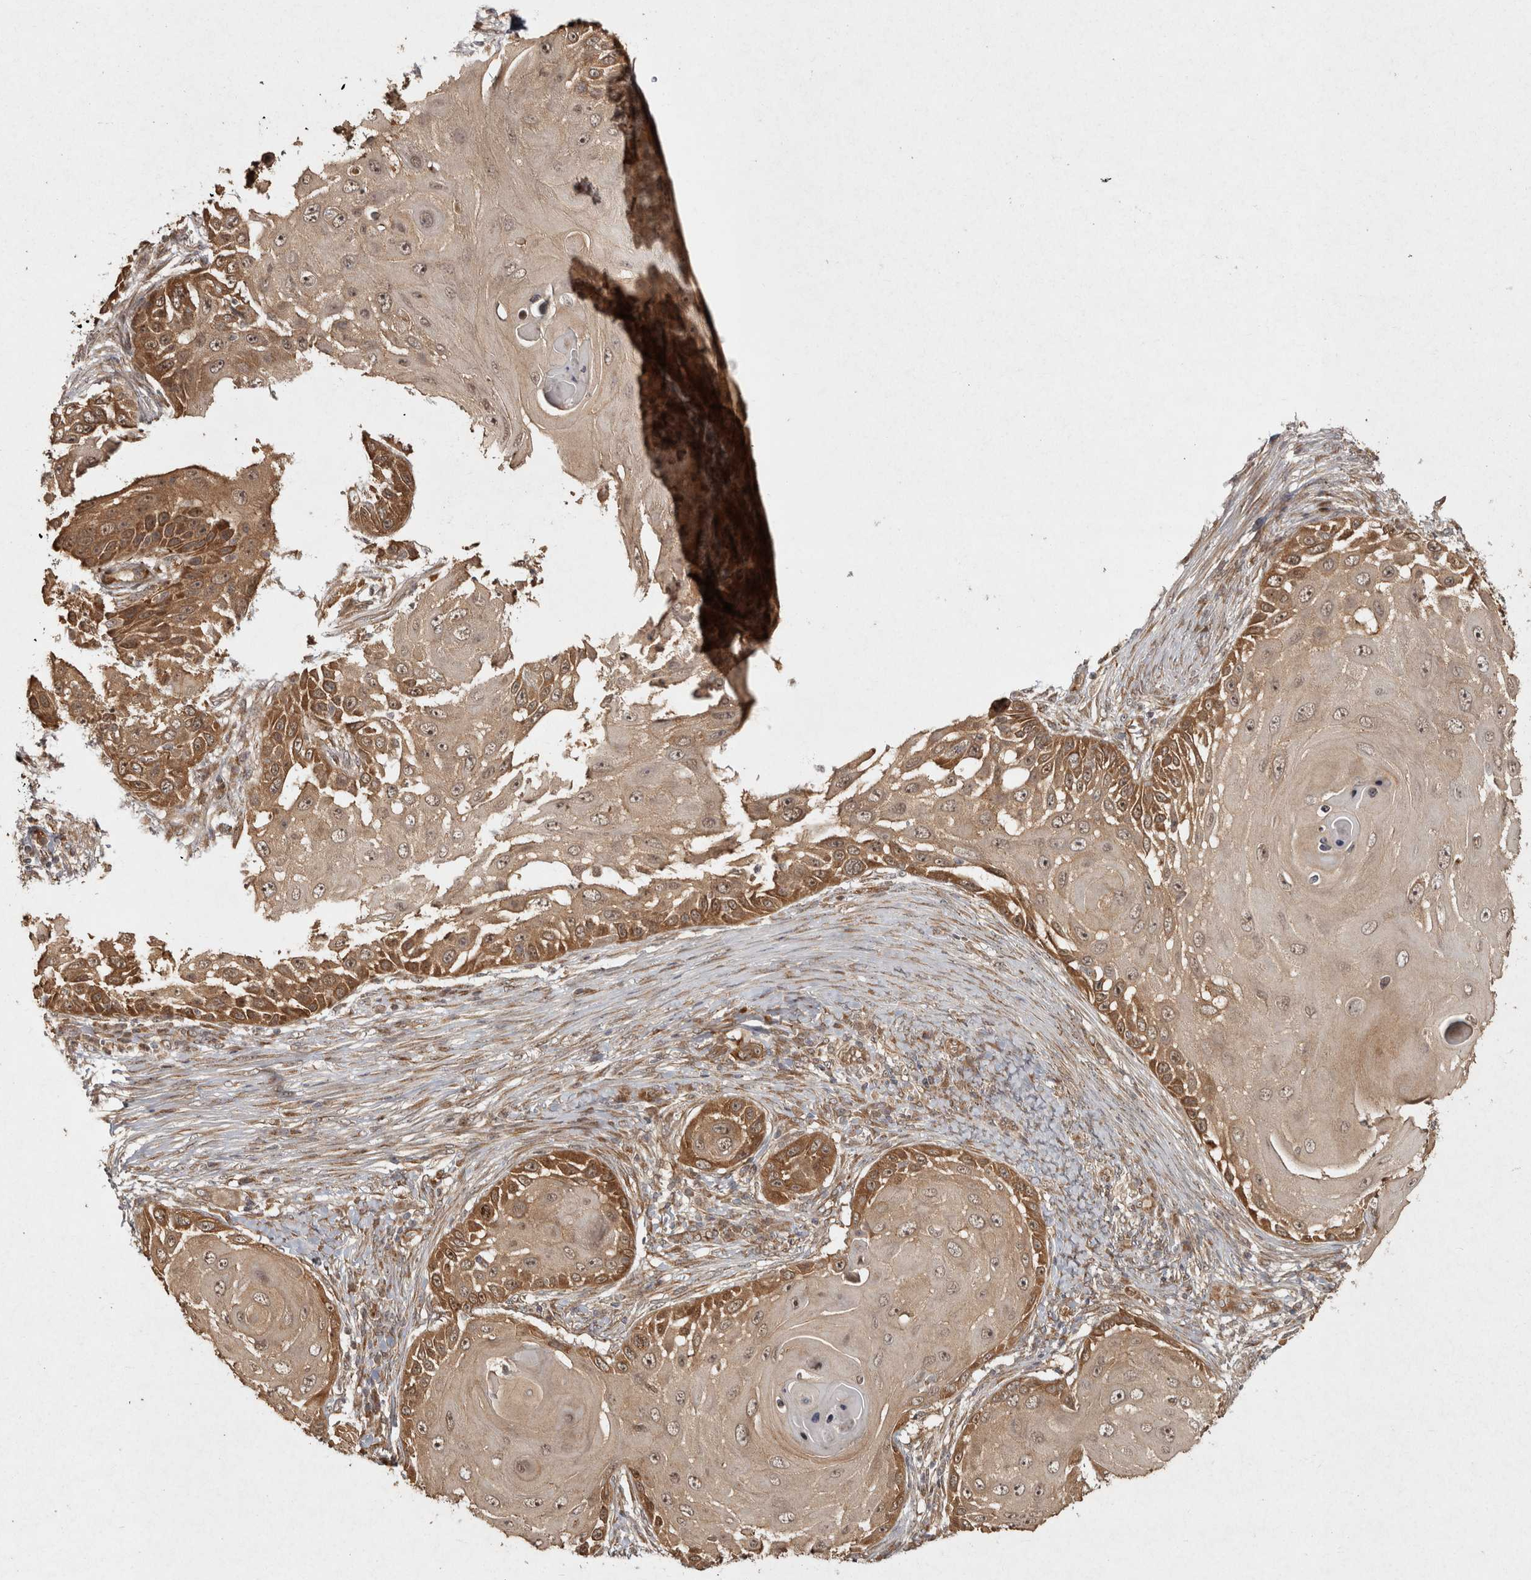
{"staining": {"intensity": "moderate", "quantity": ">75%", "location": "cytoplasmic/membranous"}, "tissue": "skin cancer", "cell_type": "Tumor cells", "image_type": "cancer", "snomed": [{"axis": "morphology", "description": "Squamous cell carcinoma, NOS"}, {"axis": "topography", "description": "Skin"}], "caption": "Tumor cells display moderate cytoplasmic/membranous staining in about >75% of cells in skin cancer (squamous cell carcinoma). (brown staining indicates protein expression, while blue staining denotes nuclei).", "gene": "CAMSAP2", "patient": {"sex": "female", "age": 44}}